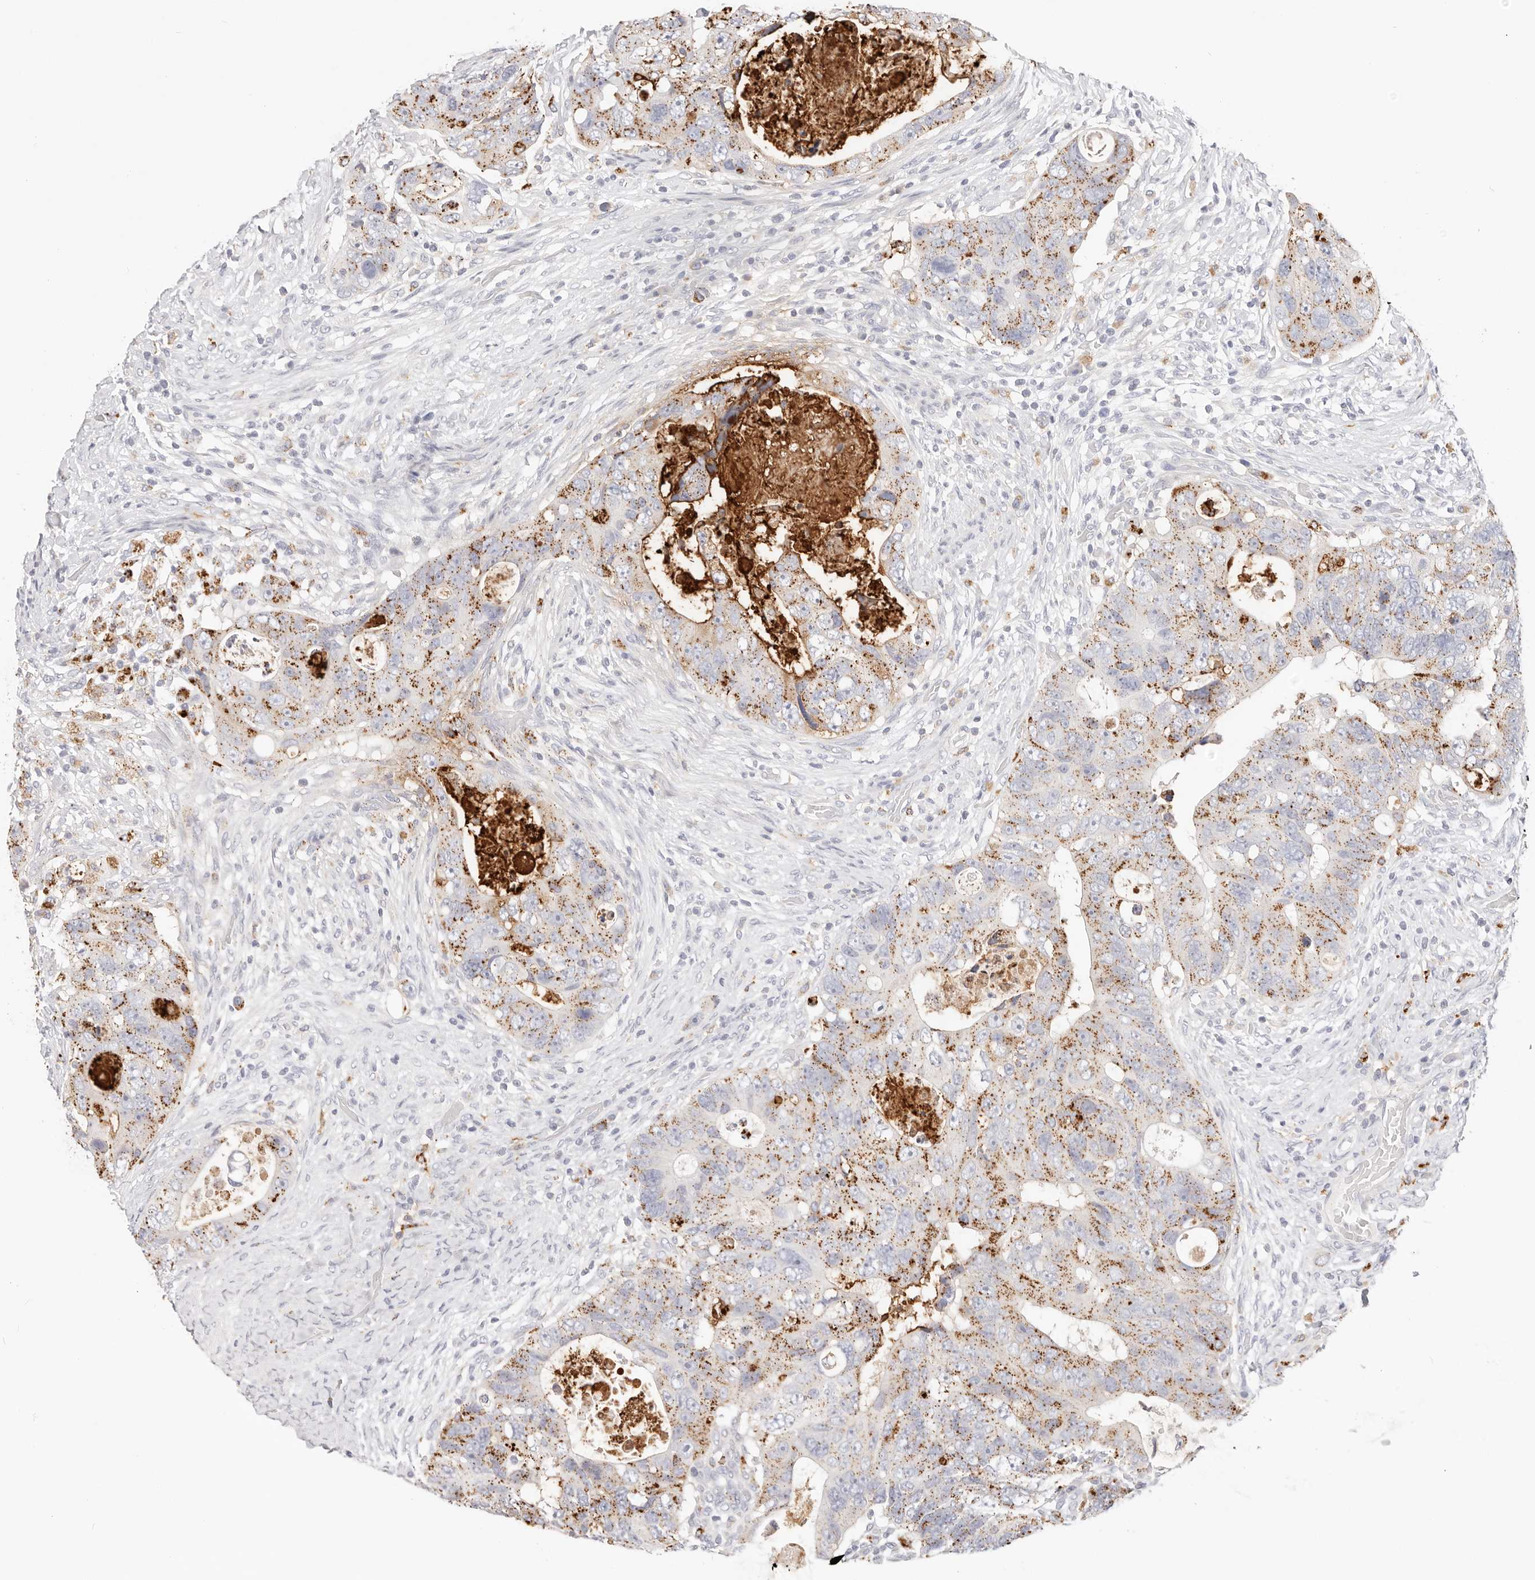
{"staining": {"intensity": "moderate", "quantity": "25%-75%", "location": "cytoplasmic/membranous"}, "tissue": "colorectal cancer", "cell_type": "Tumor cells", "image_type": "cancer", "snomed": [{"axis": "morphology", "description": "Adenocarcinoma, NOS"}, {"axis": "topography", "description": "Rectum"}], "caption": "High-power microscopy captured an immunohistochemistry (IHC) image of colorectal cancer (adenocarcinoma), revealing moderate cytoplasmic/membranous positivity in about 25%-75% of tumor cells.", "gene": "STKLD1", "patient": {"sex": "male", "age": 59}}